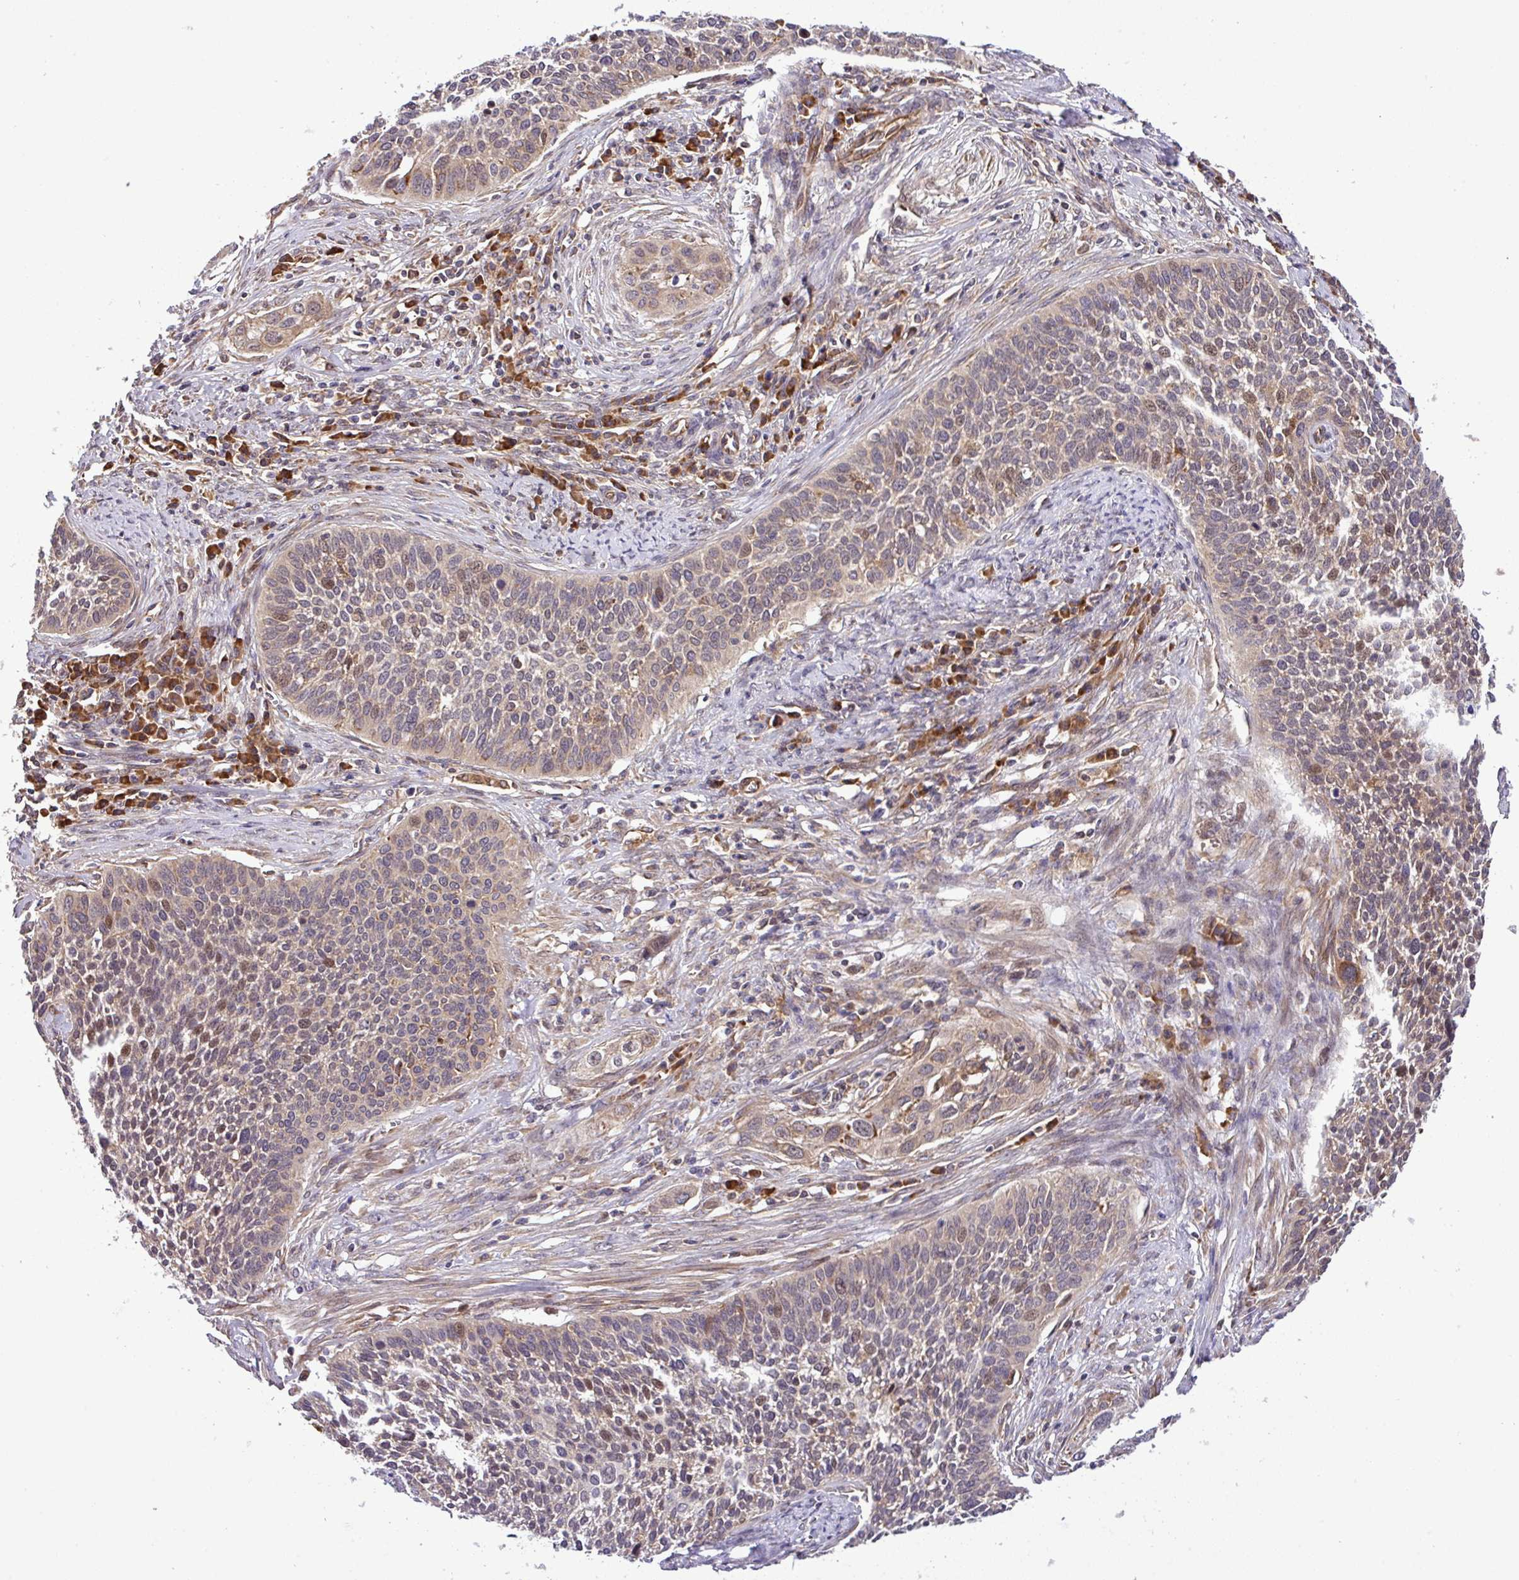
{"staining": {"intensity": "weak", "quantity": "<25%", "location": "nuclear"}, "tissue": "cervical cancer", "cell_type": "Tumor cells", "image_type": "cancer", "snomed": [{"axis": "morphology", "description": "Squamous cell carcinoma, NOS"}, {"axis": "topography", "description": "Cervix"}], "caption": "DAB immunohistochemical staining of squamous cell carcinoma (cervical) displays no significant staining in tumor cells.", "gene": "DLGAP4", "patient": {"sex": "female", "age": 34}}